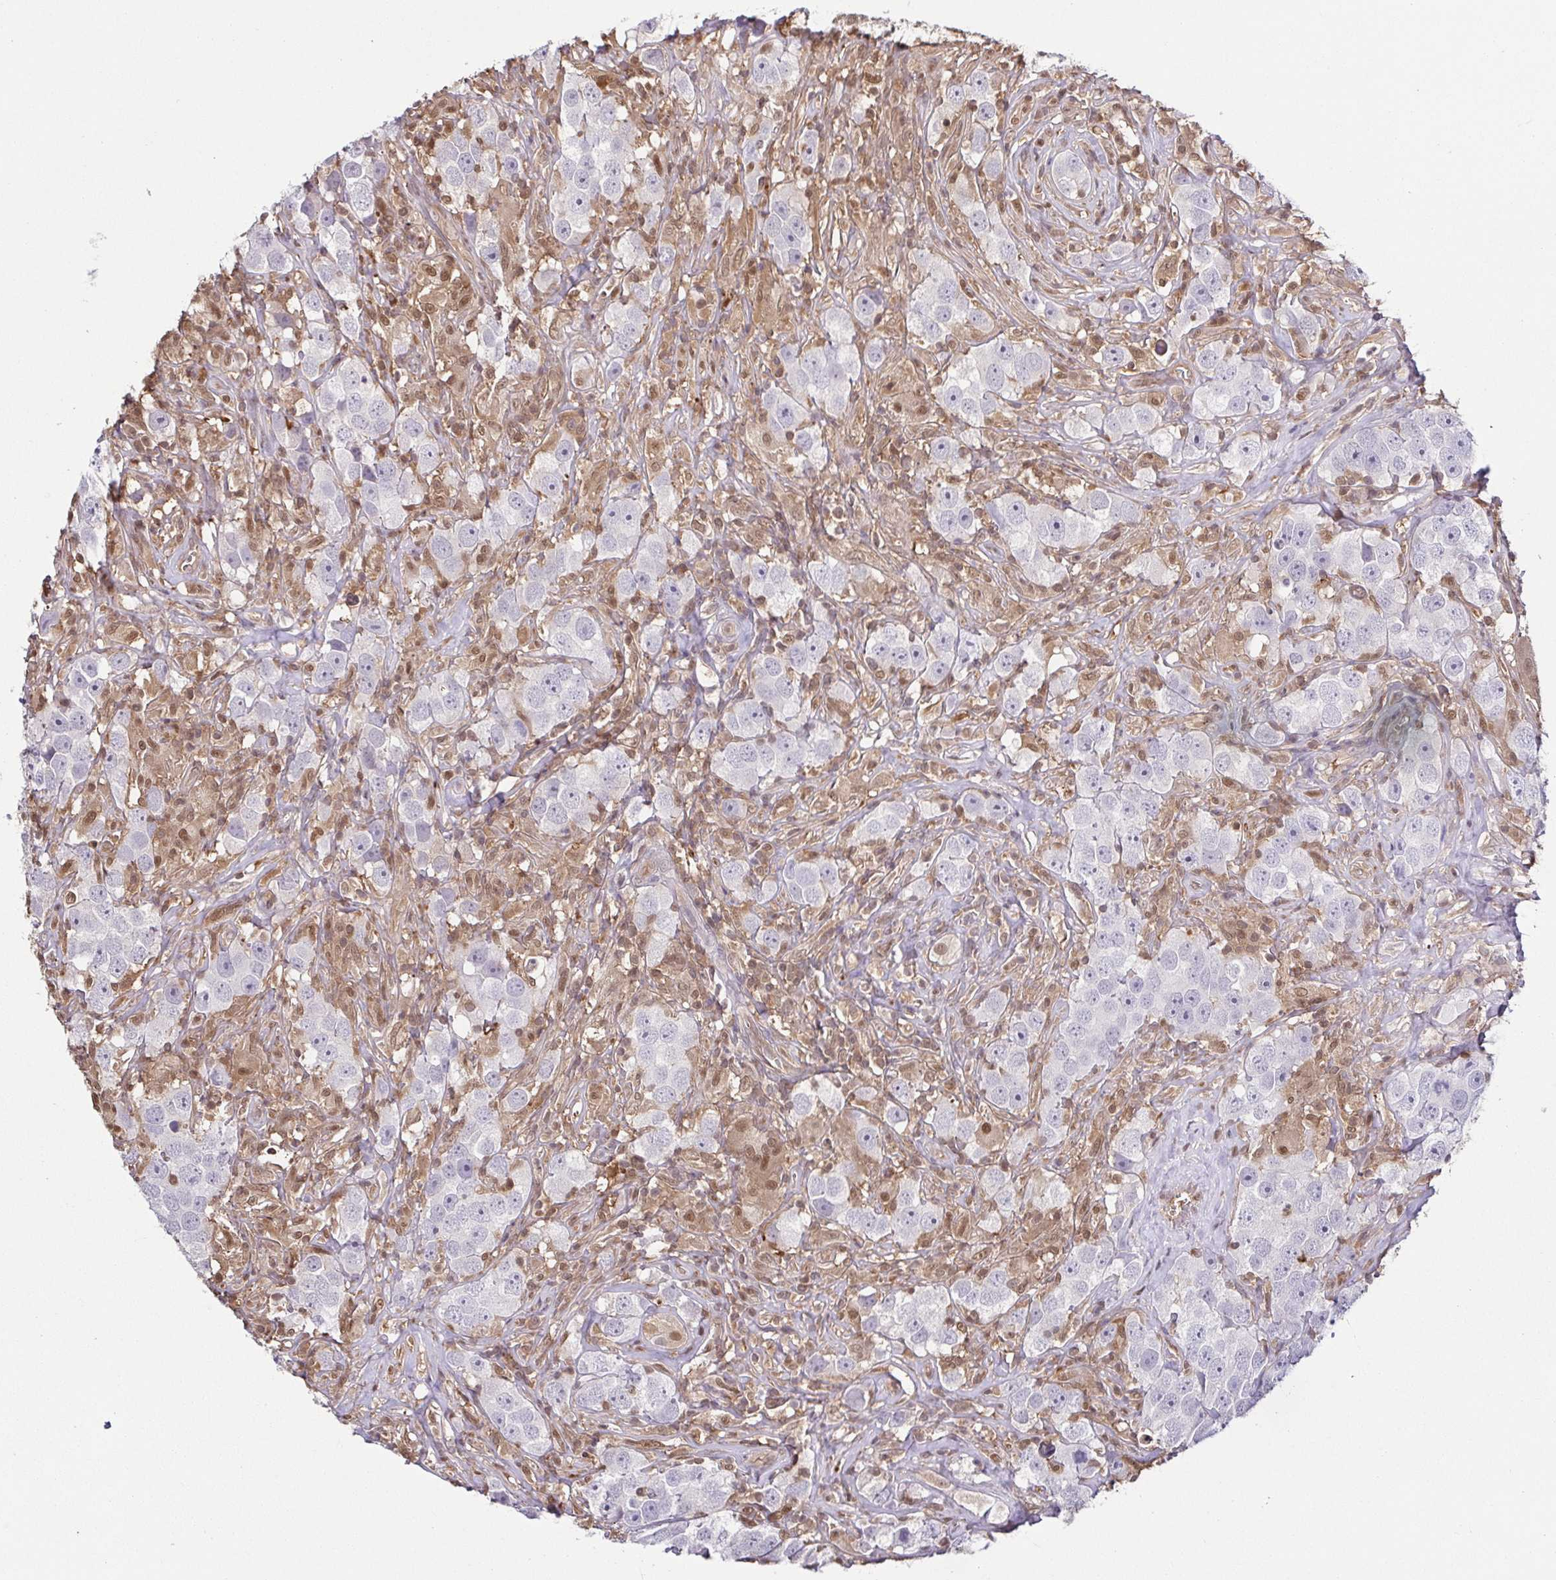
{"staining": {"intensity": "negative", "quantity": "none", "location": "none"}, "tissue": "testis cancer", "cell_type": "Tumor cells", "image_type": "cancer", "snomed": [{"axis": "morphology", "description": "Seminoma, NOS"}, {"axis": "topography", "description": "Testis"}], "caption": "Testis seminoma was stained to show a protein in brown. There is no significant expression in tumor cells.", "gene": "PSMB9", "patient": {"sex": "male", "age": 49}}